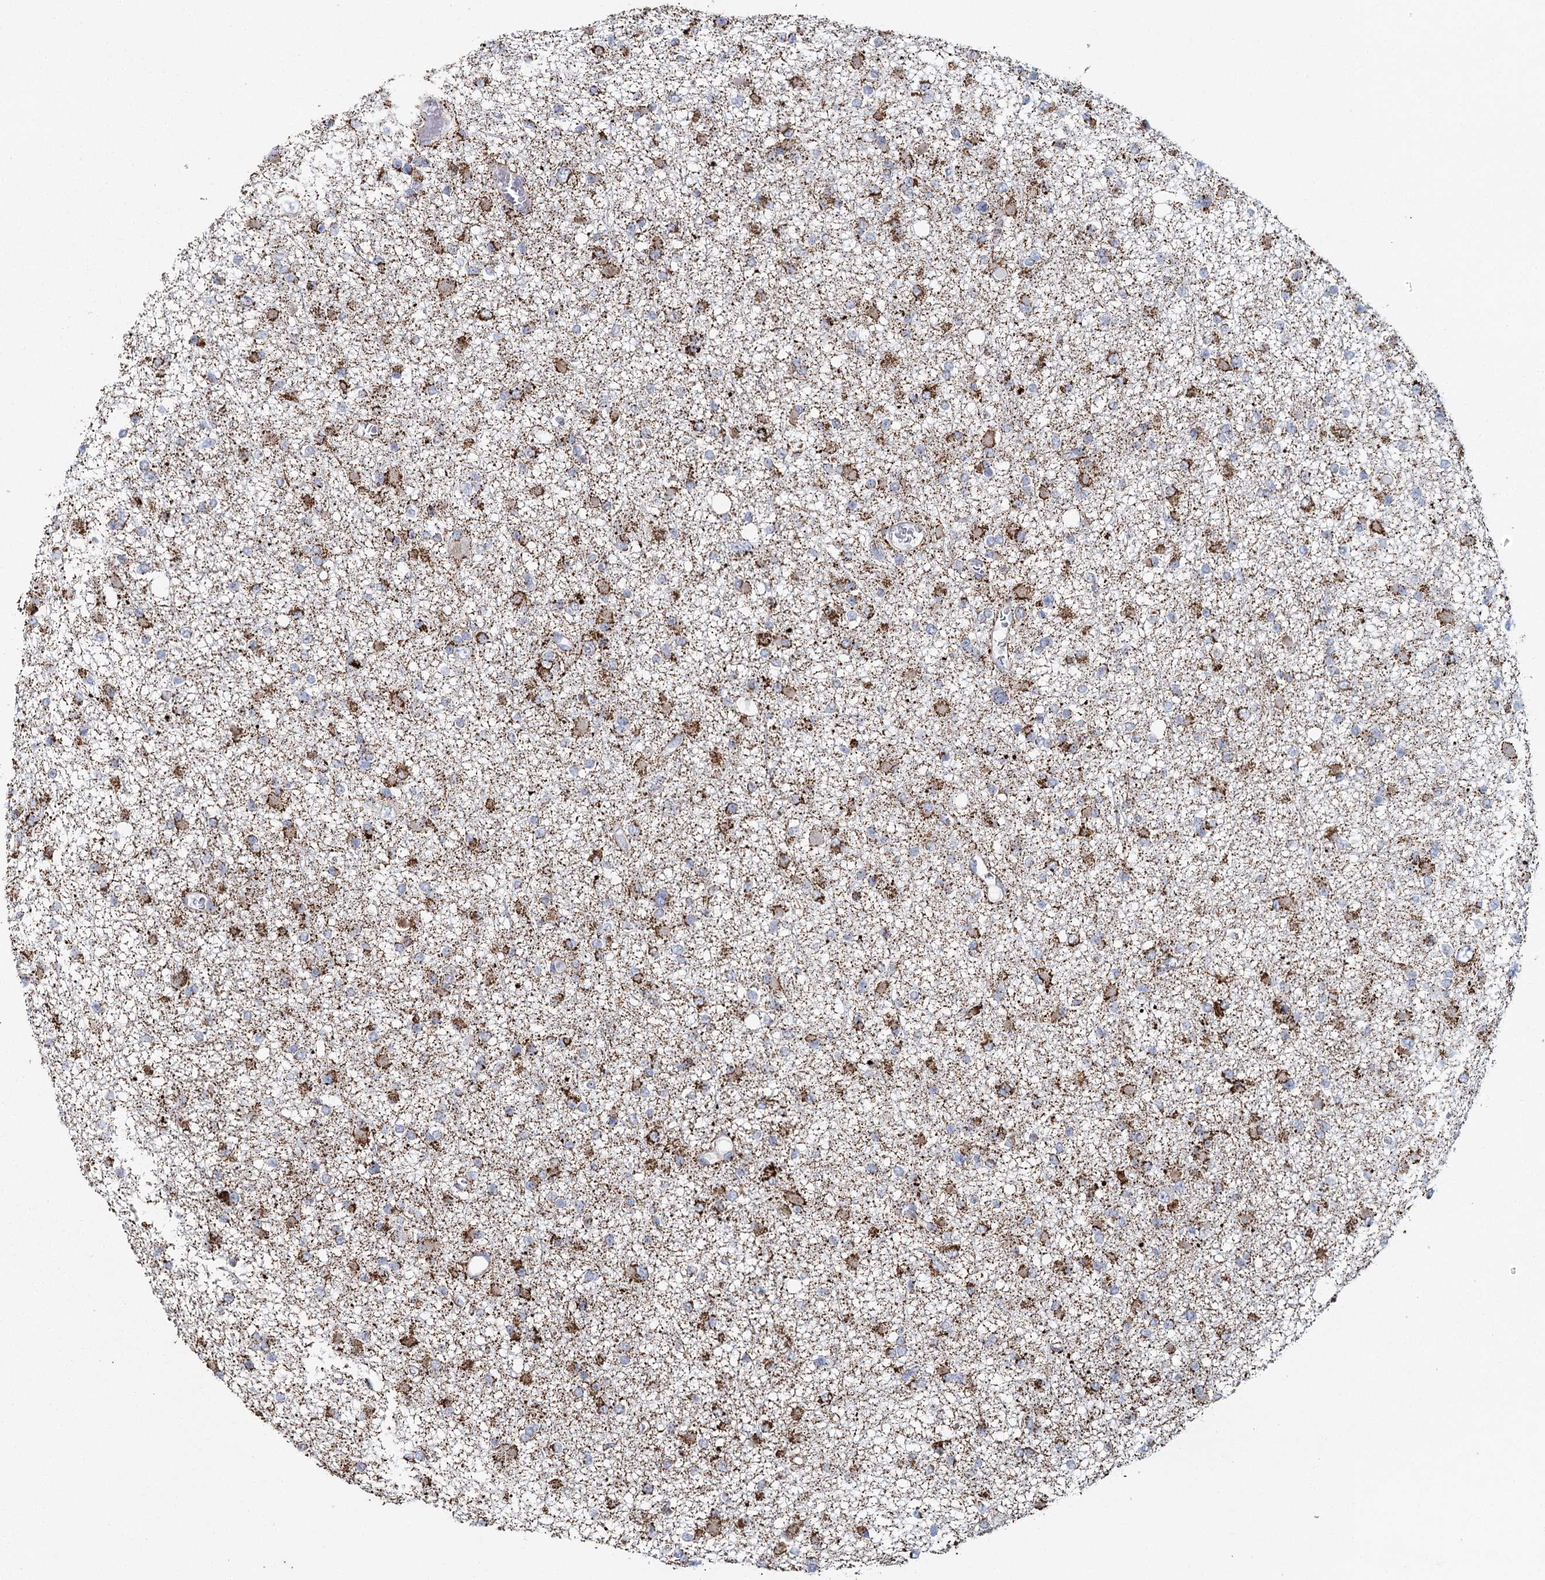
{"staining": {"intensity": "moderate", "quantity": "25%-75%", "location": "cytoplasmic/membranous"}, "tissue": "glioma", "cell_type": "Tumor cells", "image_type": "cancer", "snomed": [{"axis": "morphology", "description": "Glioma, malignant, Low grade"}, {"axis": "topography", "description": "Brain"}], "caption": "Immunohistochemistry (IHC) of human low-grade glioma (malignant) displays medium levels of moderate cytoplasmic/membranous expression in approximately 25%-75% of tumor cells.", "gene": "MRPL44", "patient": {"sex": "female", "age": 22}}